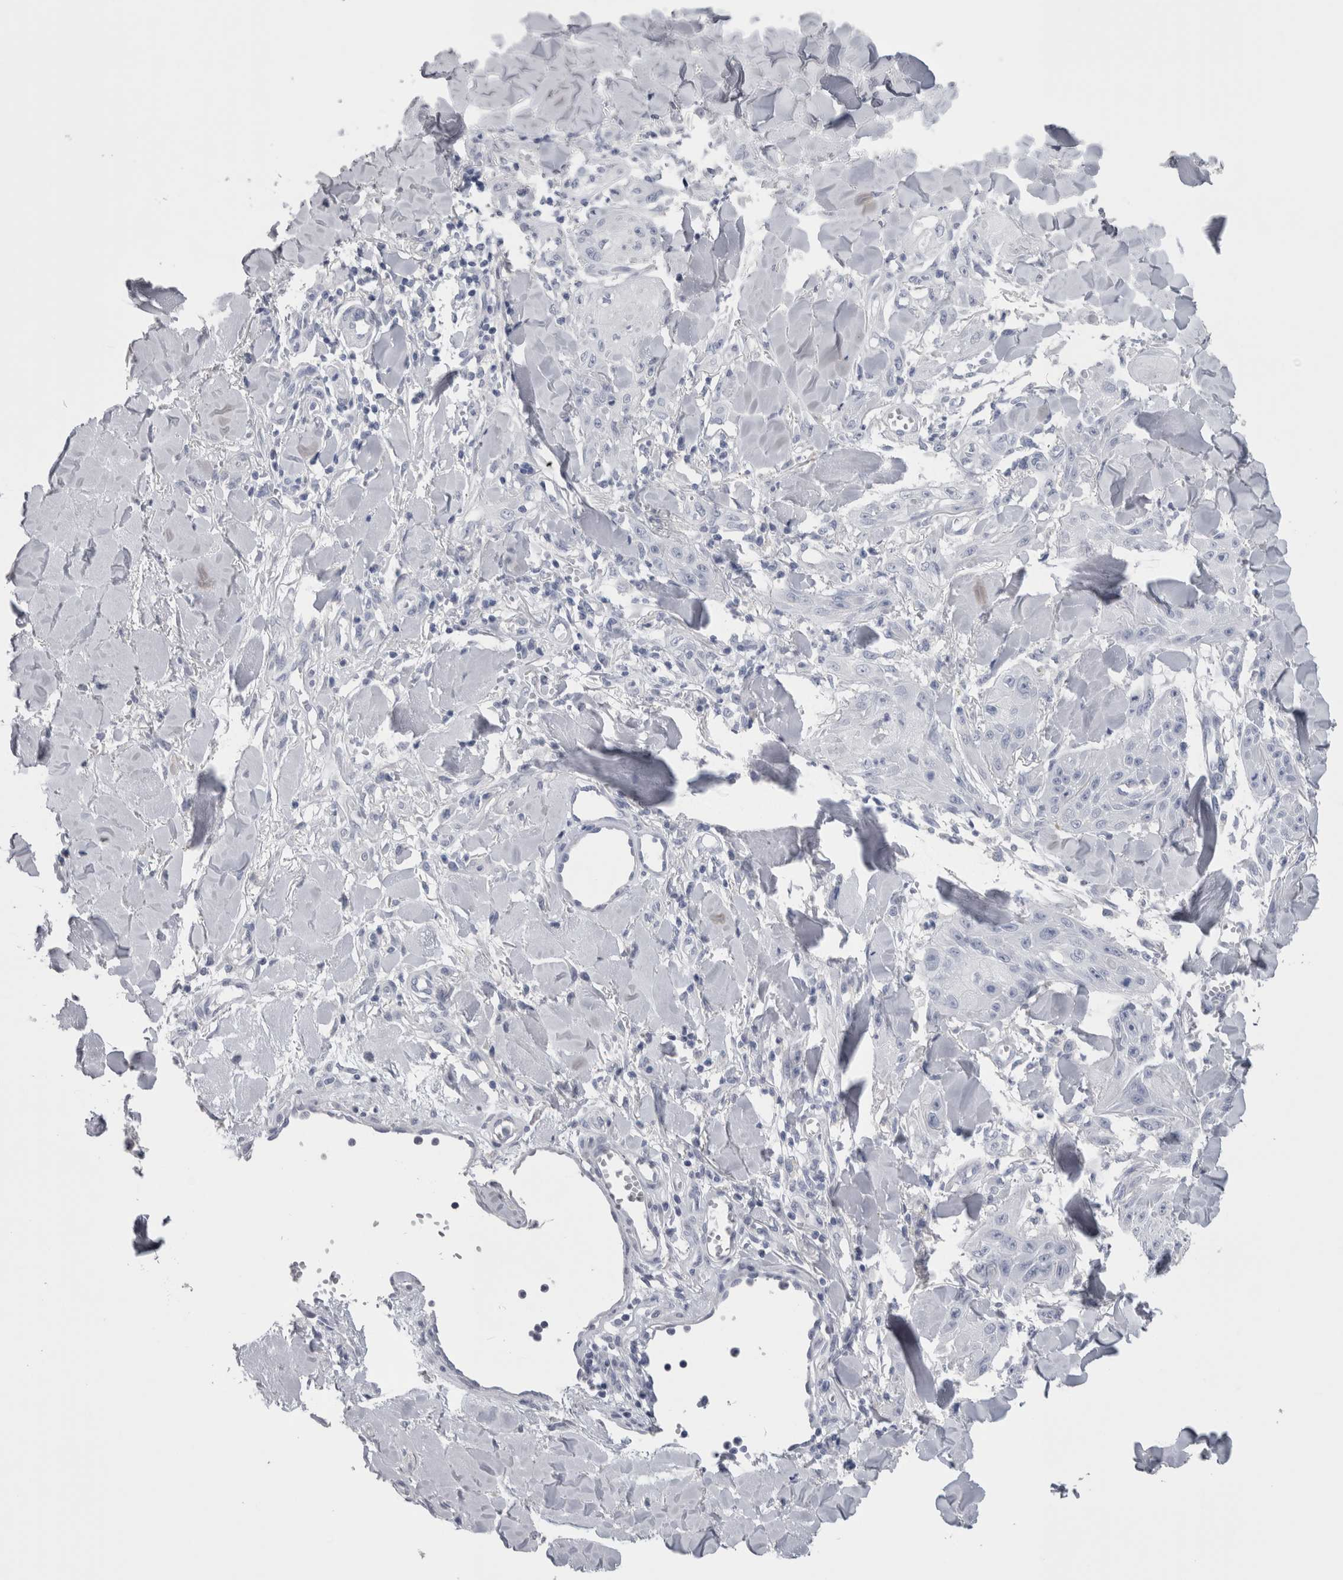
{"staining": {"intensity": "negative", "quantity": "none", "location": "none"}, "tissue": "skin cancer", "cell_type": "Tumor cells", "image_type": "cancer", "snomed": [{"axis": "morphology", "description": "Squamous cell carcinoma, NOS"}, {"axis": "topography", "description": "Skin"}], "caption": "An immunohistochemistry photomicrograph of skin squamous cell carcinoma is shown. There is no staining in tumor cells of skin squamous cell carcinoma. The staining is performed using DAB (3,3'-diaminobenzidine) brown chromogen with nuclei counter-stained in using hematoxylin.", "gene": "CA8", "patient": {"sex": "male", "age": 74}}